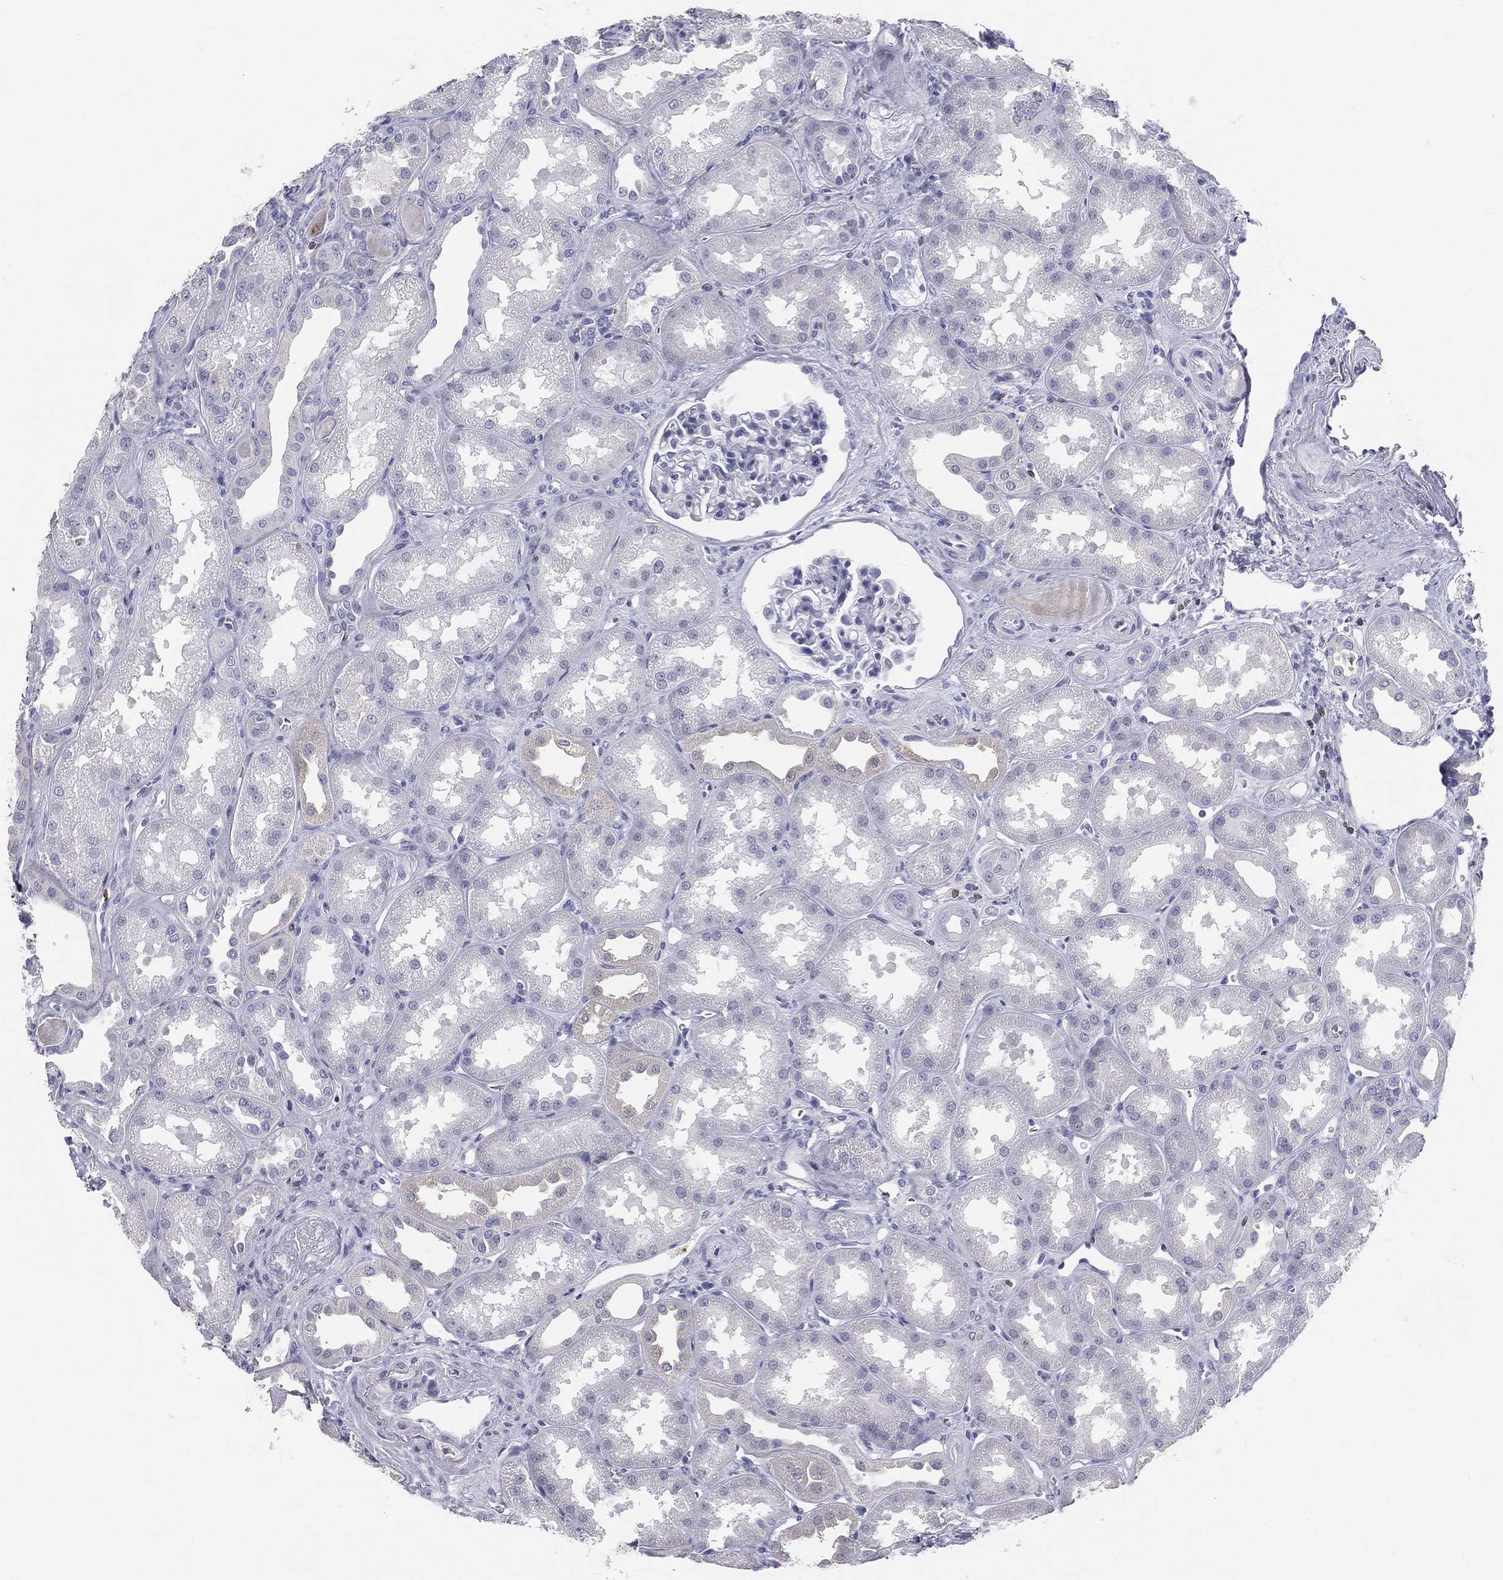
{"staining": {"intensity": "negative", "quantity": "none", "location": "none"}, "tissue": "kidney", "cell_type": "Cells in glomeruli", "image_type": "normal", "snomed": [{"axis": "morphology", "description": "Normal tissue, NOS"}, {"axis": "topography", "description": "Kidney"}], "caption": "Histopathology image shows no significant protein expression in cells in glomeruli of normal kidney.", "gene": "CTSW", "patient": {"sex": "male", "age": 61}}